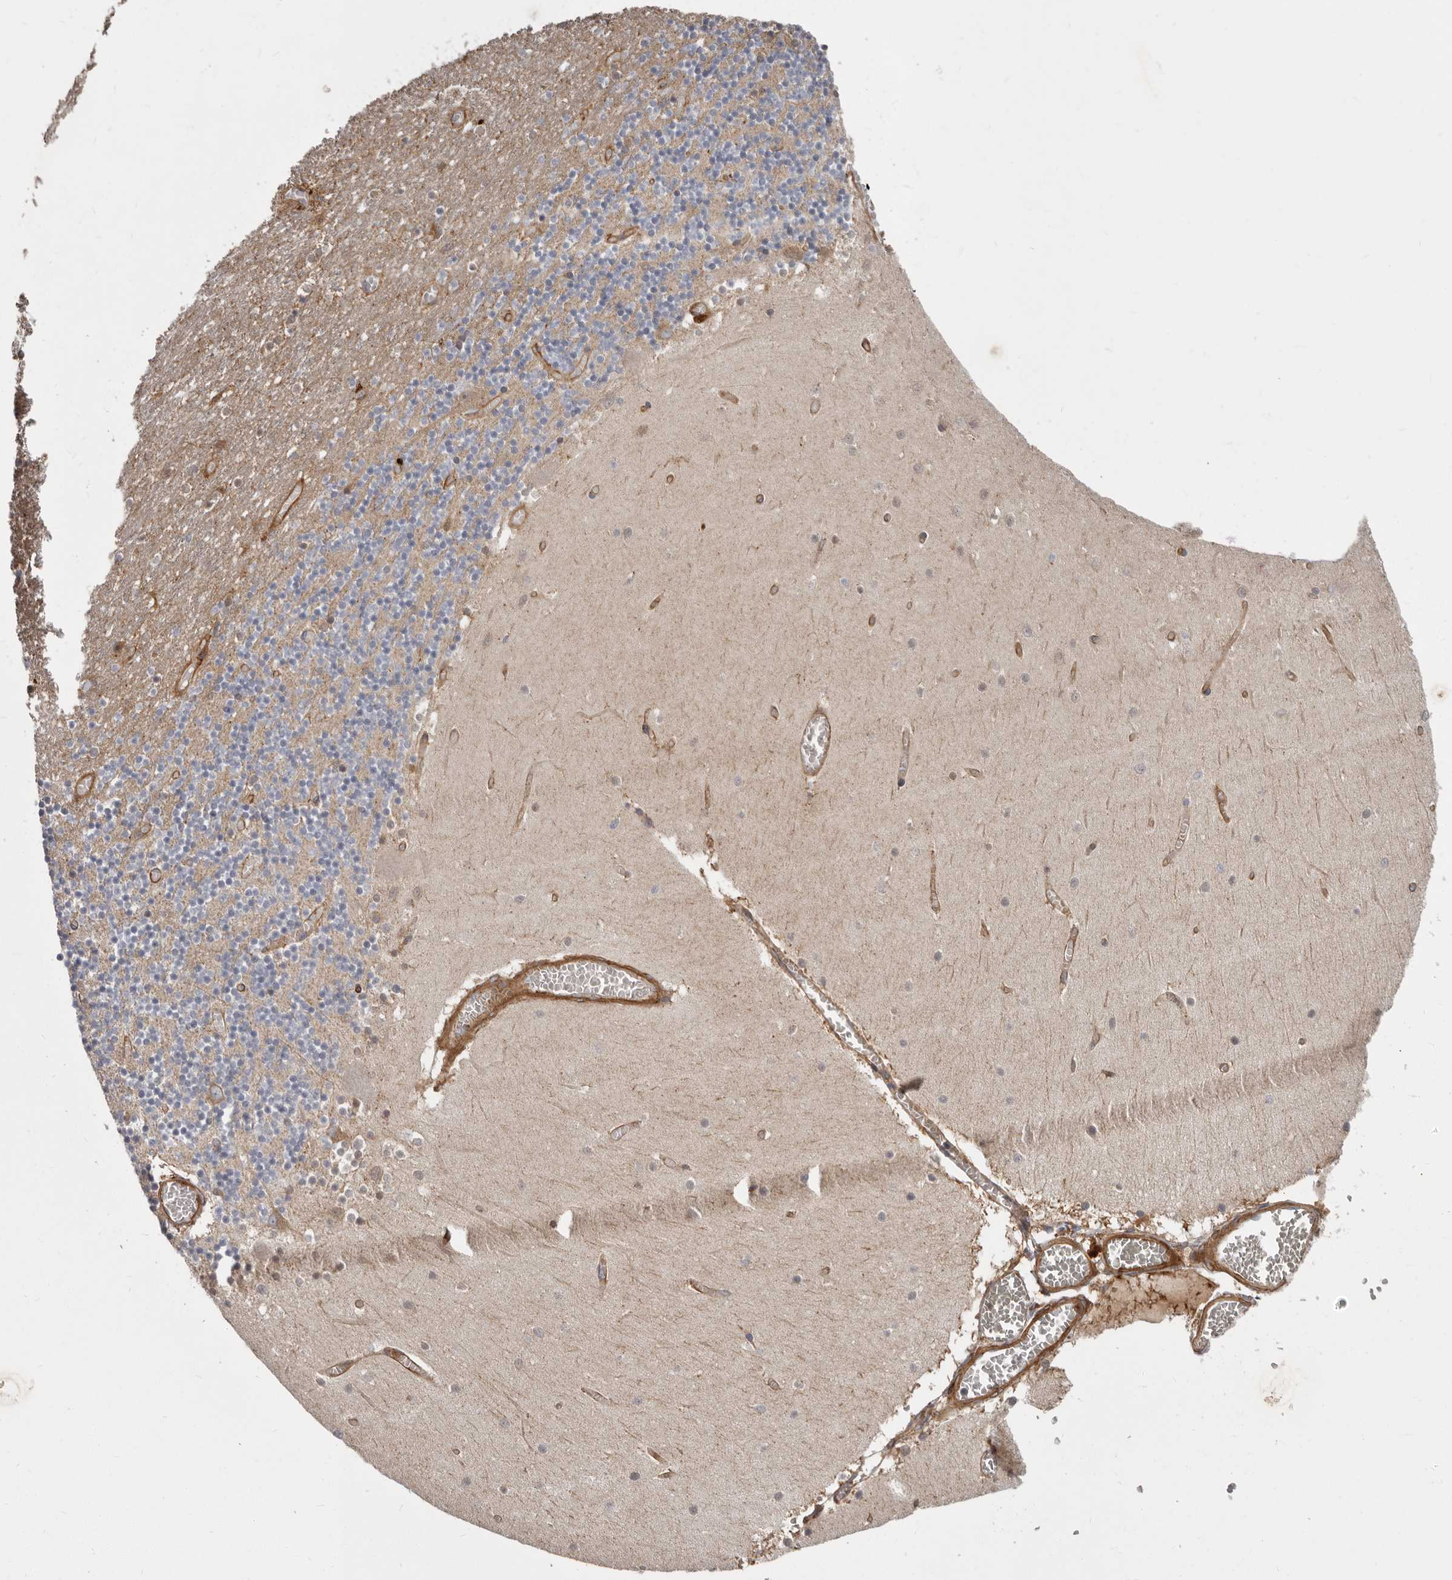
{"staining": {"intensity": "moderate", "quantity": "25%-75%", "location": "cytoplasmic/membranous"}, "tissue": "cerebellum", "cell_type": "Cells in granular layer", "image_type": "normal", "snomed": [{"axis": "morphology", "description": "Normal tissue, NOS"}, {"axis": "topography", "description": "Cerebellum"}], "caption": "An immunohistochemistry (IHC) photomicrograph of benign tissue is shown. Protein staining in brown labels moderate cytoplasmic/membranous positivity in cerebellum within cells in granular layer. (Stains: DAB in brown, nuclei in blue, Microscopy: brightfield microscopy at high magnification).", "gene": "ENAH", "patient": {"sex": "female", "age": 28}}